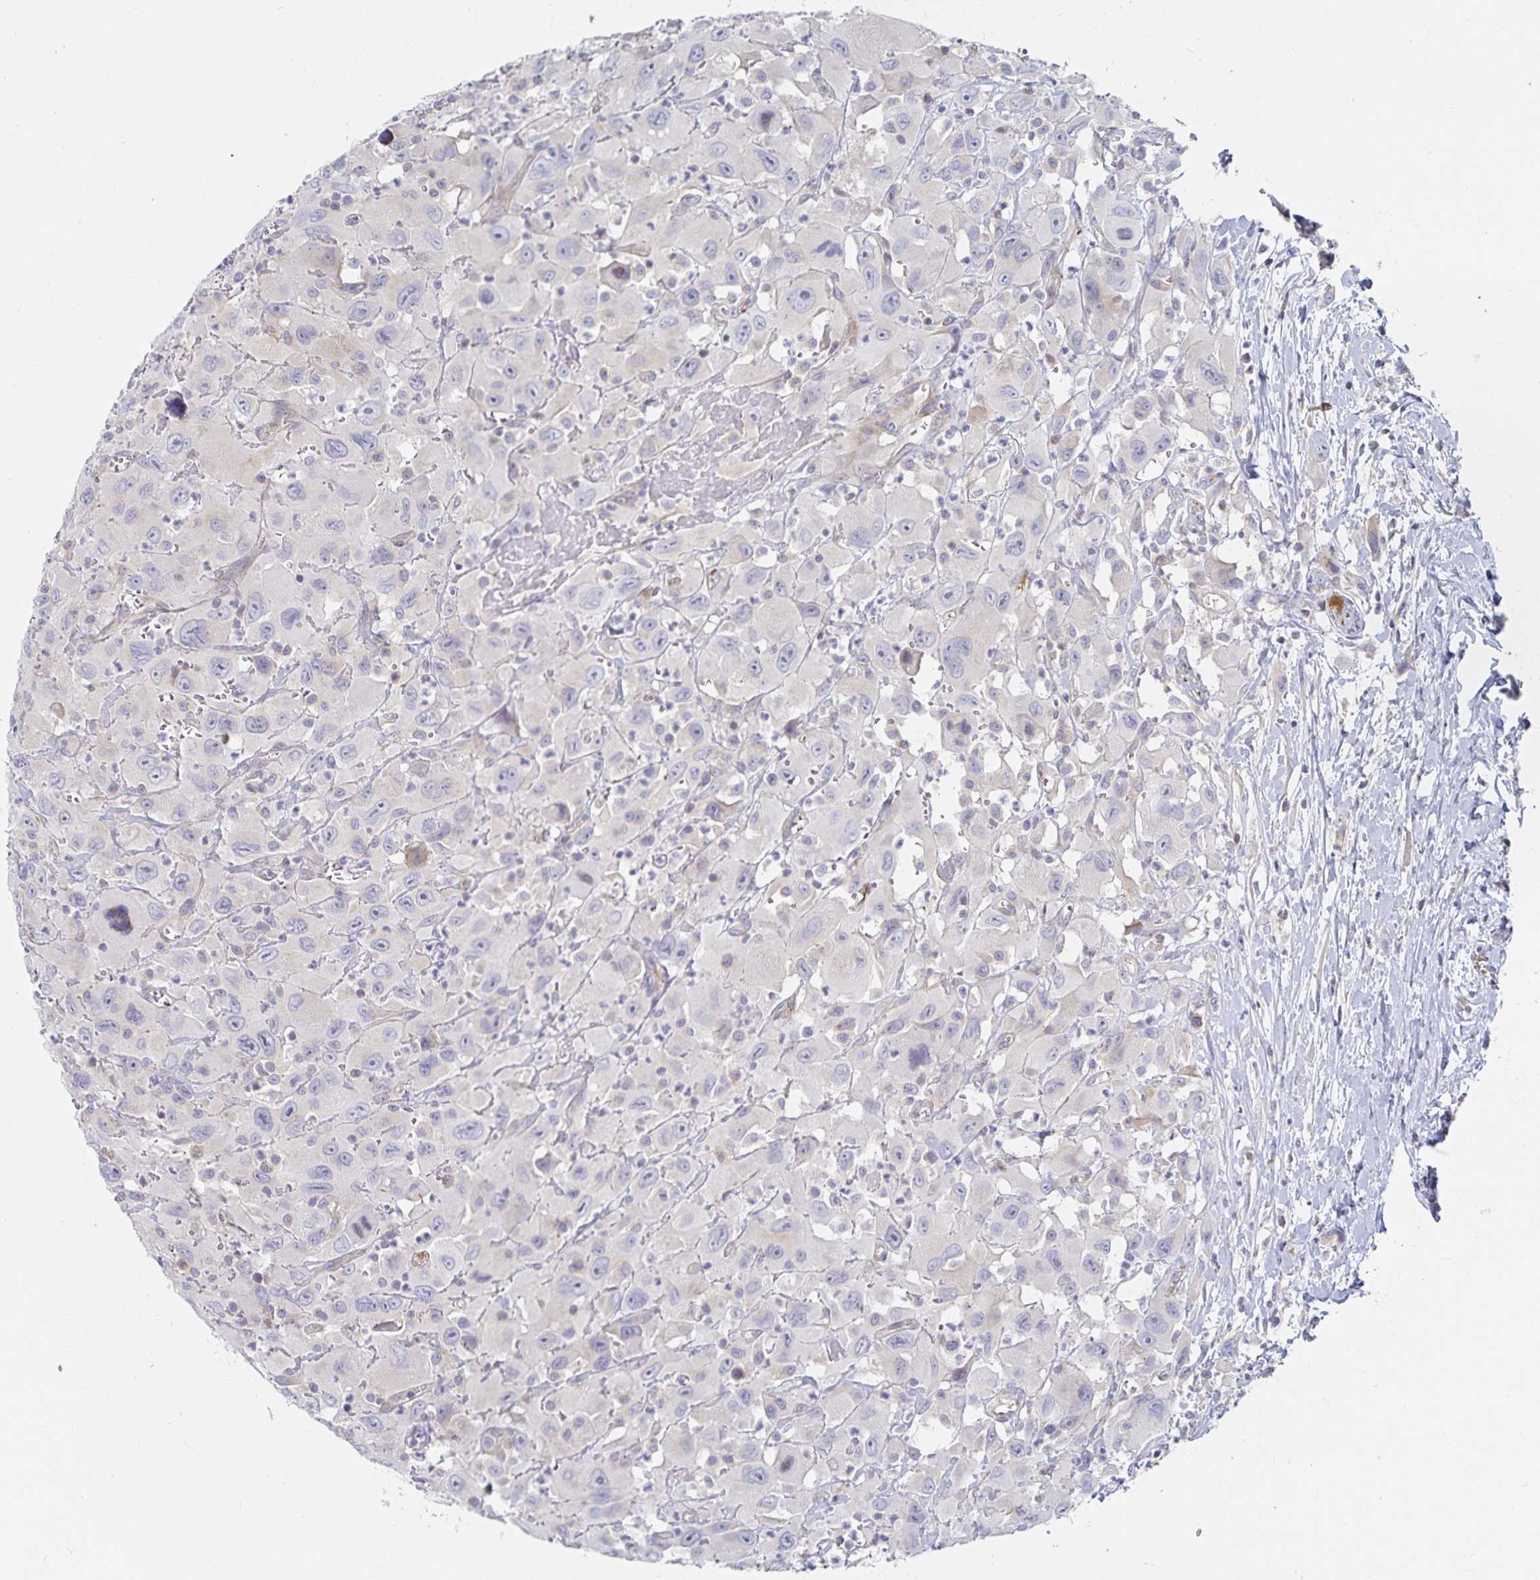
{"staining": {"intensity": "negative", "quantity": "none", "location": "none"}, "tissue": "head and neck cancer", "cell_type": "Tumor cells", "image_type": "cancer", "snomed": [{"axis": "morphology", "description": "Squamous cell carcinoma, NOS"}, {"axis": "morphology", "description": "Squamous cell carcinoma, metastatic, NOS"}, {"axis": "topography", "description": "Oral tissue"}, {"axis": "topography", "description": "Head-Neck"}], "caption": "A micrograph of head and neck cancer (squamous cell carcinoma) stained for a protein shows no brown staining in tumor cells. (DAB (3,3'-diaminobenzidine) immunohistochemistry (IHC) visualized using brightfield microscopy, high magnification).", "gene": "SFTPA1", "patient": {"sex": "female", "age": 85}}